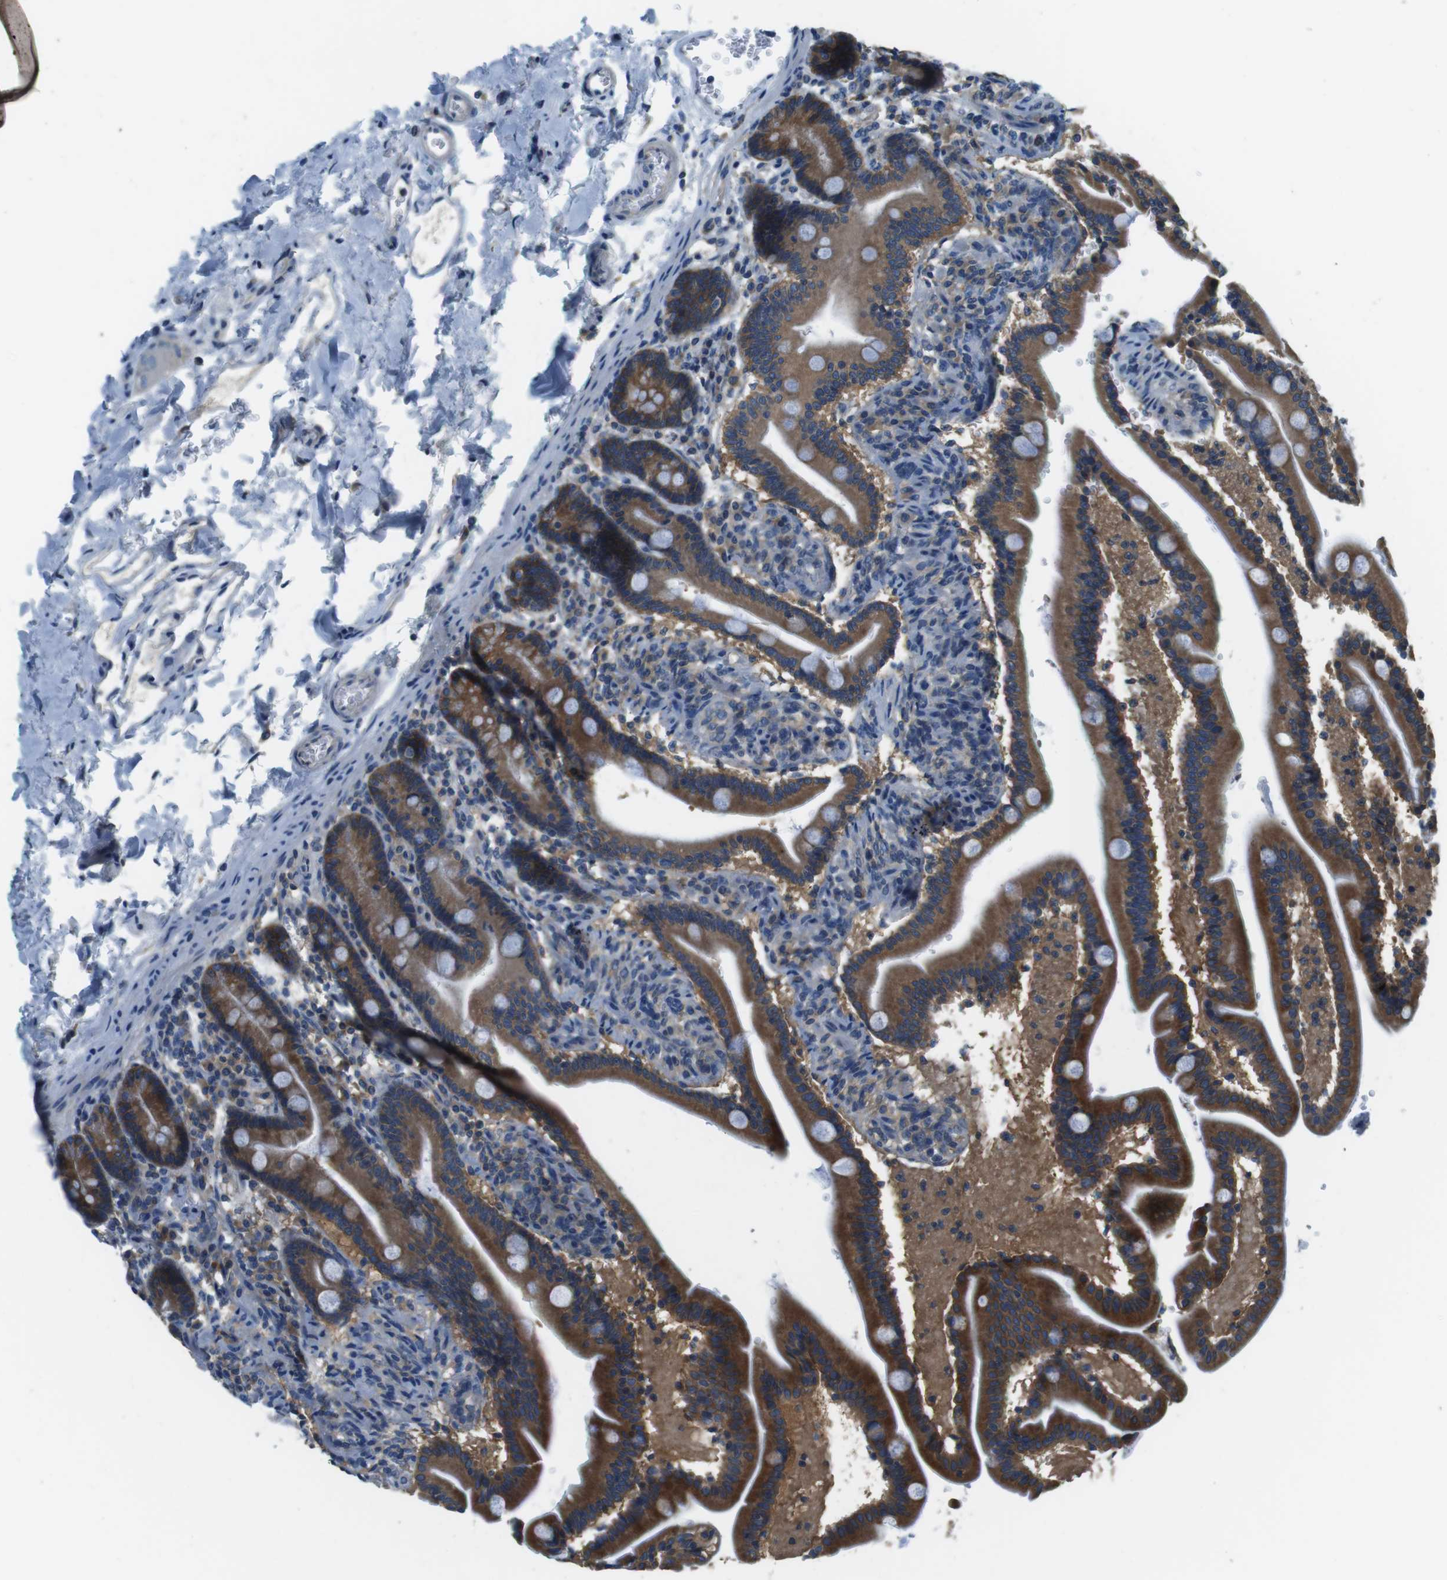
{"staining": {"intensity": "strong", "quantity": ">75%", "location": "cytoplasmic/membranous"}, "tissue": "duodenum", "cell_type": "Glandular cells", "image_type": "normal", "snomed": [{"axis": "morphology", "description": "Normal tissue, NOS"}, {"axis": "topography", "description": "Duodenum"}], "caption": "High-power microscopy captured an immunohistochemistry (IHC) histopathology image of benign duodenum, revealing strong cytoplasmic/membranous staining in approximately >75% of glandular cells.", "gene": "DENND4C", "patient": {"sex": "male", "age": 54}}